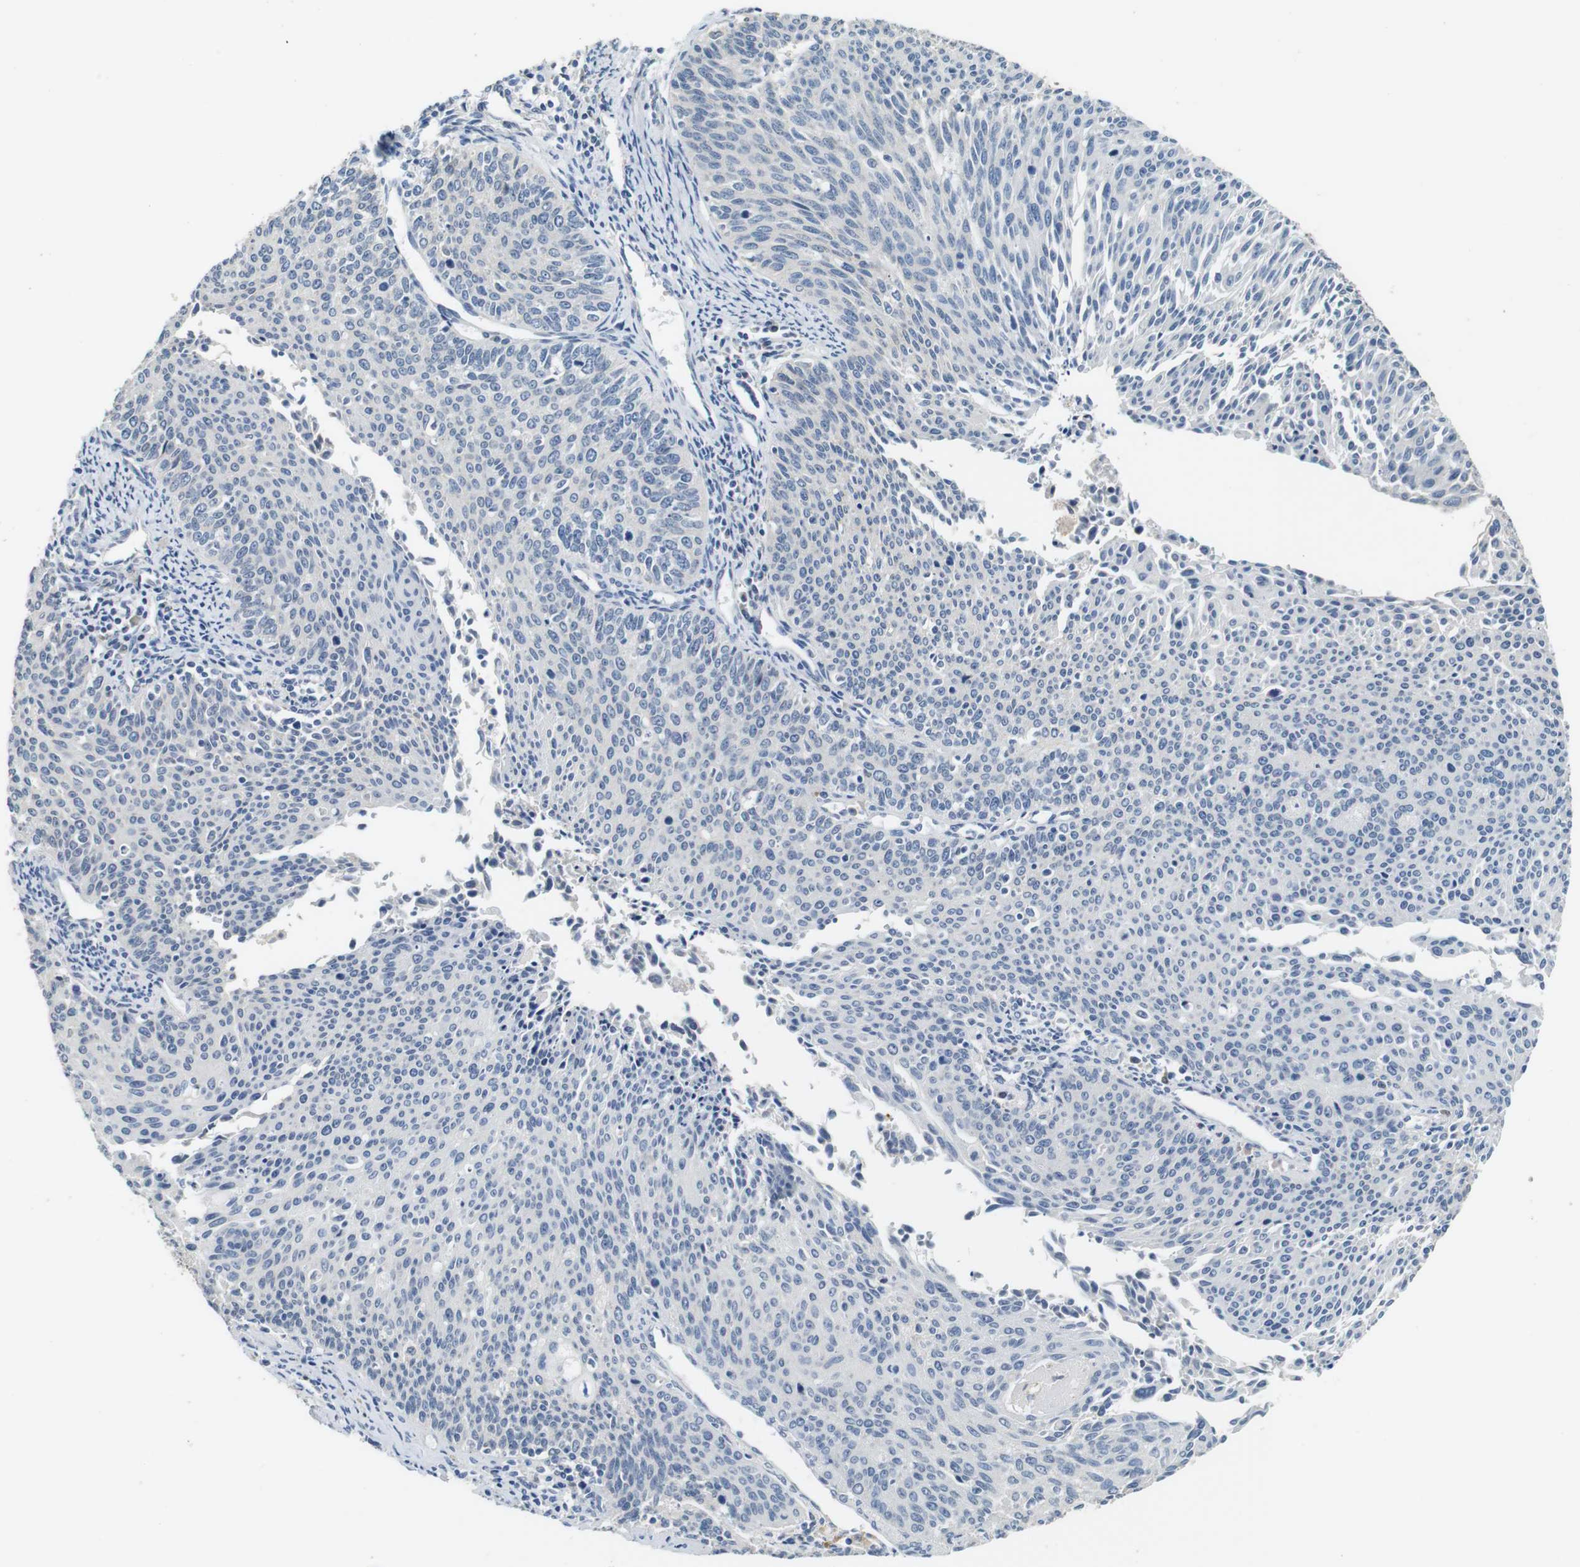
{"staining": {"intensity": "negative", "quantity": "none", "location": "none"}, "tissue": "cervical cancer", "cell_type": "Tumor cells", "image_type": "cancer", "snomed": [{"axis": "morphology", "description": "Squamous cell carcinoma, NOS"}, {"axis": "topography", "description": "Cervix"}], "caption": "Immunohistochemistry photomicrograph of cervical cancer stained for a protein (brown), which exhibits no staining in tumor cells.", "gene": "NEBL", "patient": {"sex": "female", "age": 55}}